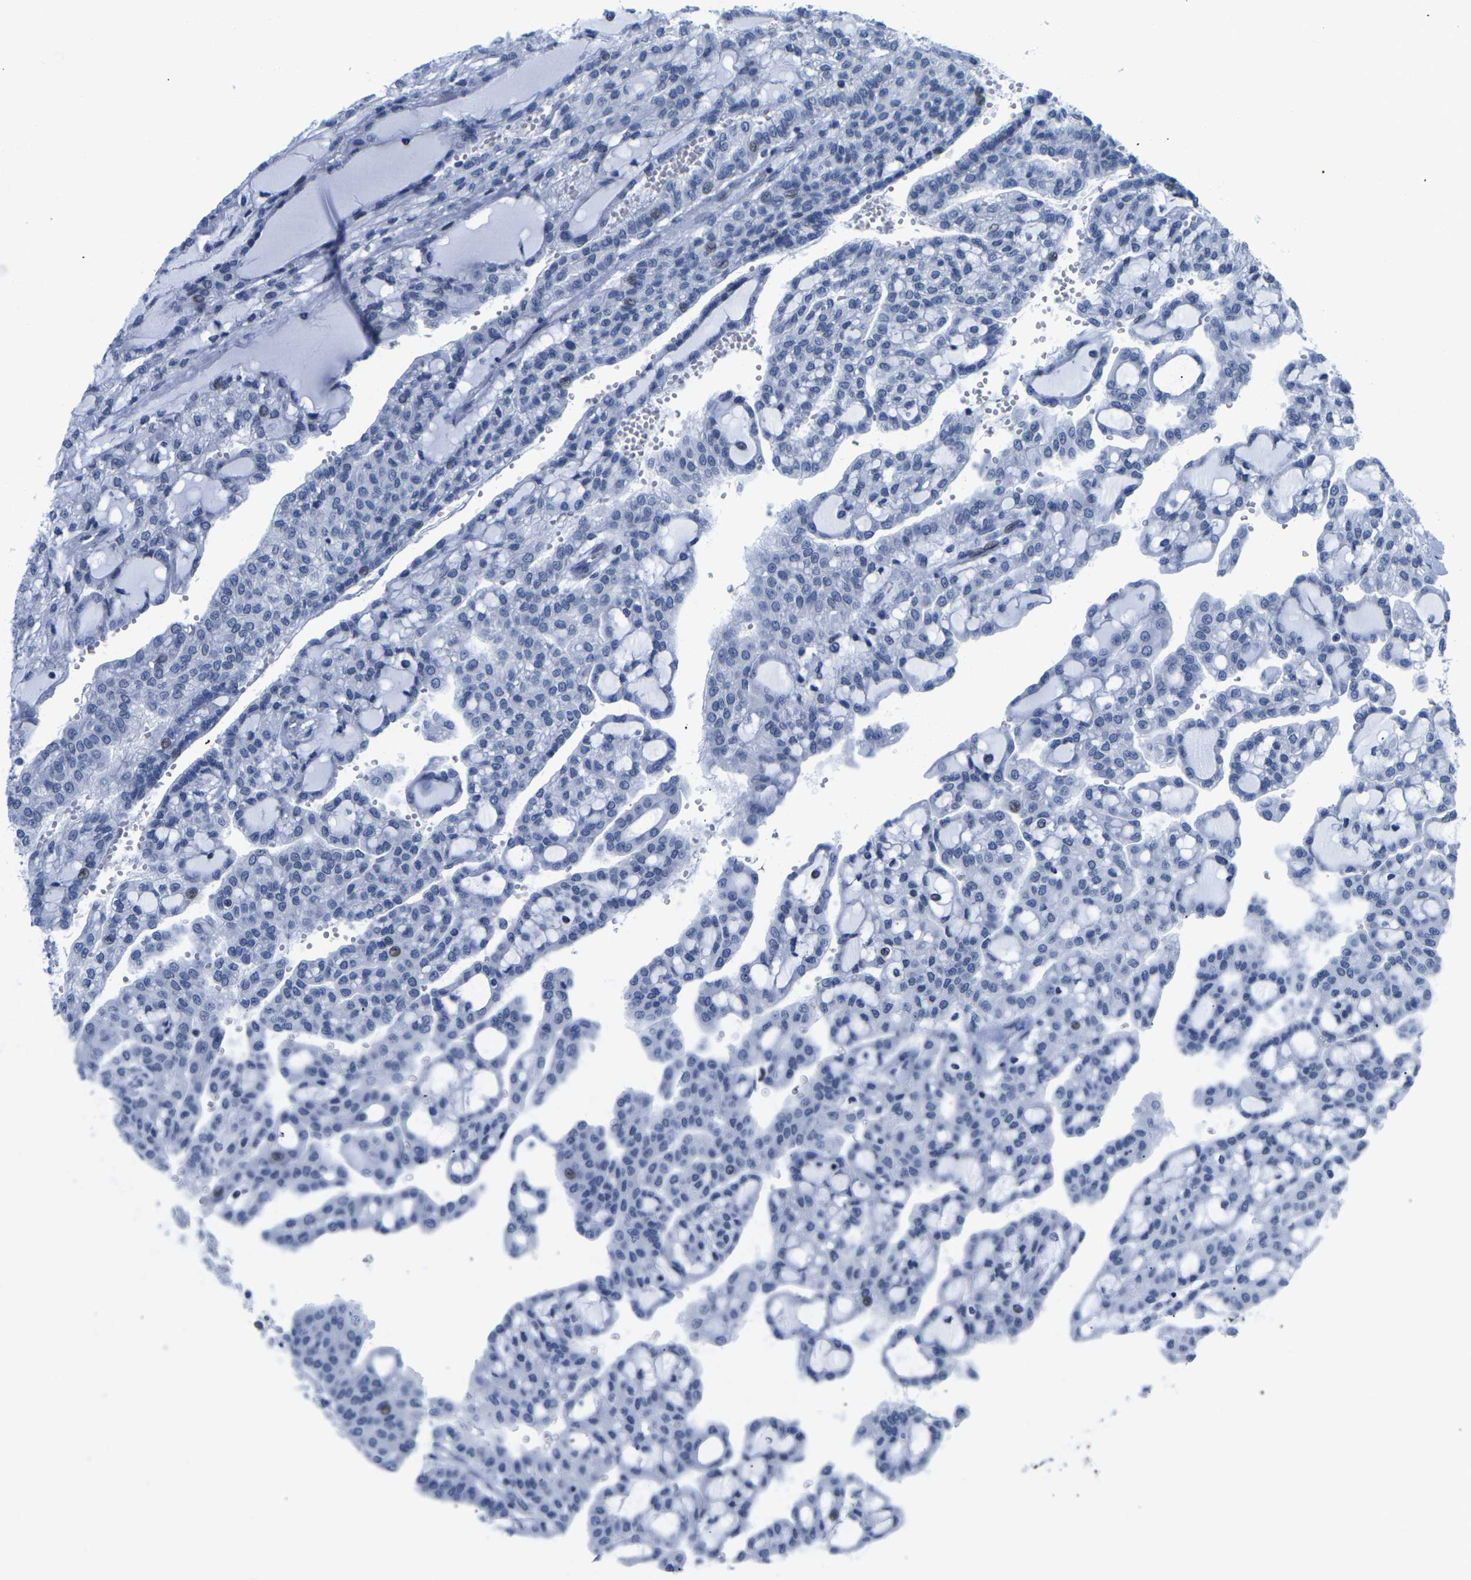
{"staining": {"intensity": "negative", "quantity": "none", "location": "none"}, "tissue": "renal cancer", "cell_type": "Tumor cells", "image_type": "cancer", "snomed": [{"axis": "morphology", "description": "Adenocarcinoma, NOS"}, {"axis": "topography", "description": "Kidney"}], "caption": "A micrograph of adenocarcinoma (renal) stained for a protein displays no brown staining in tumor cells.", "gene": "UPK3A", "patient": {"sex": "male", "age": 63}}